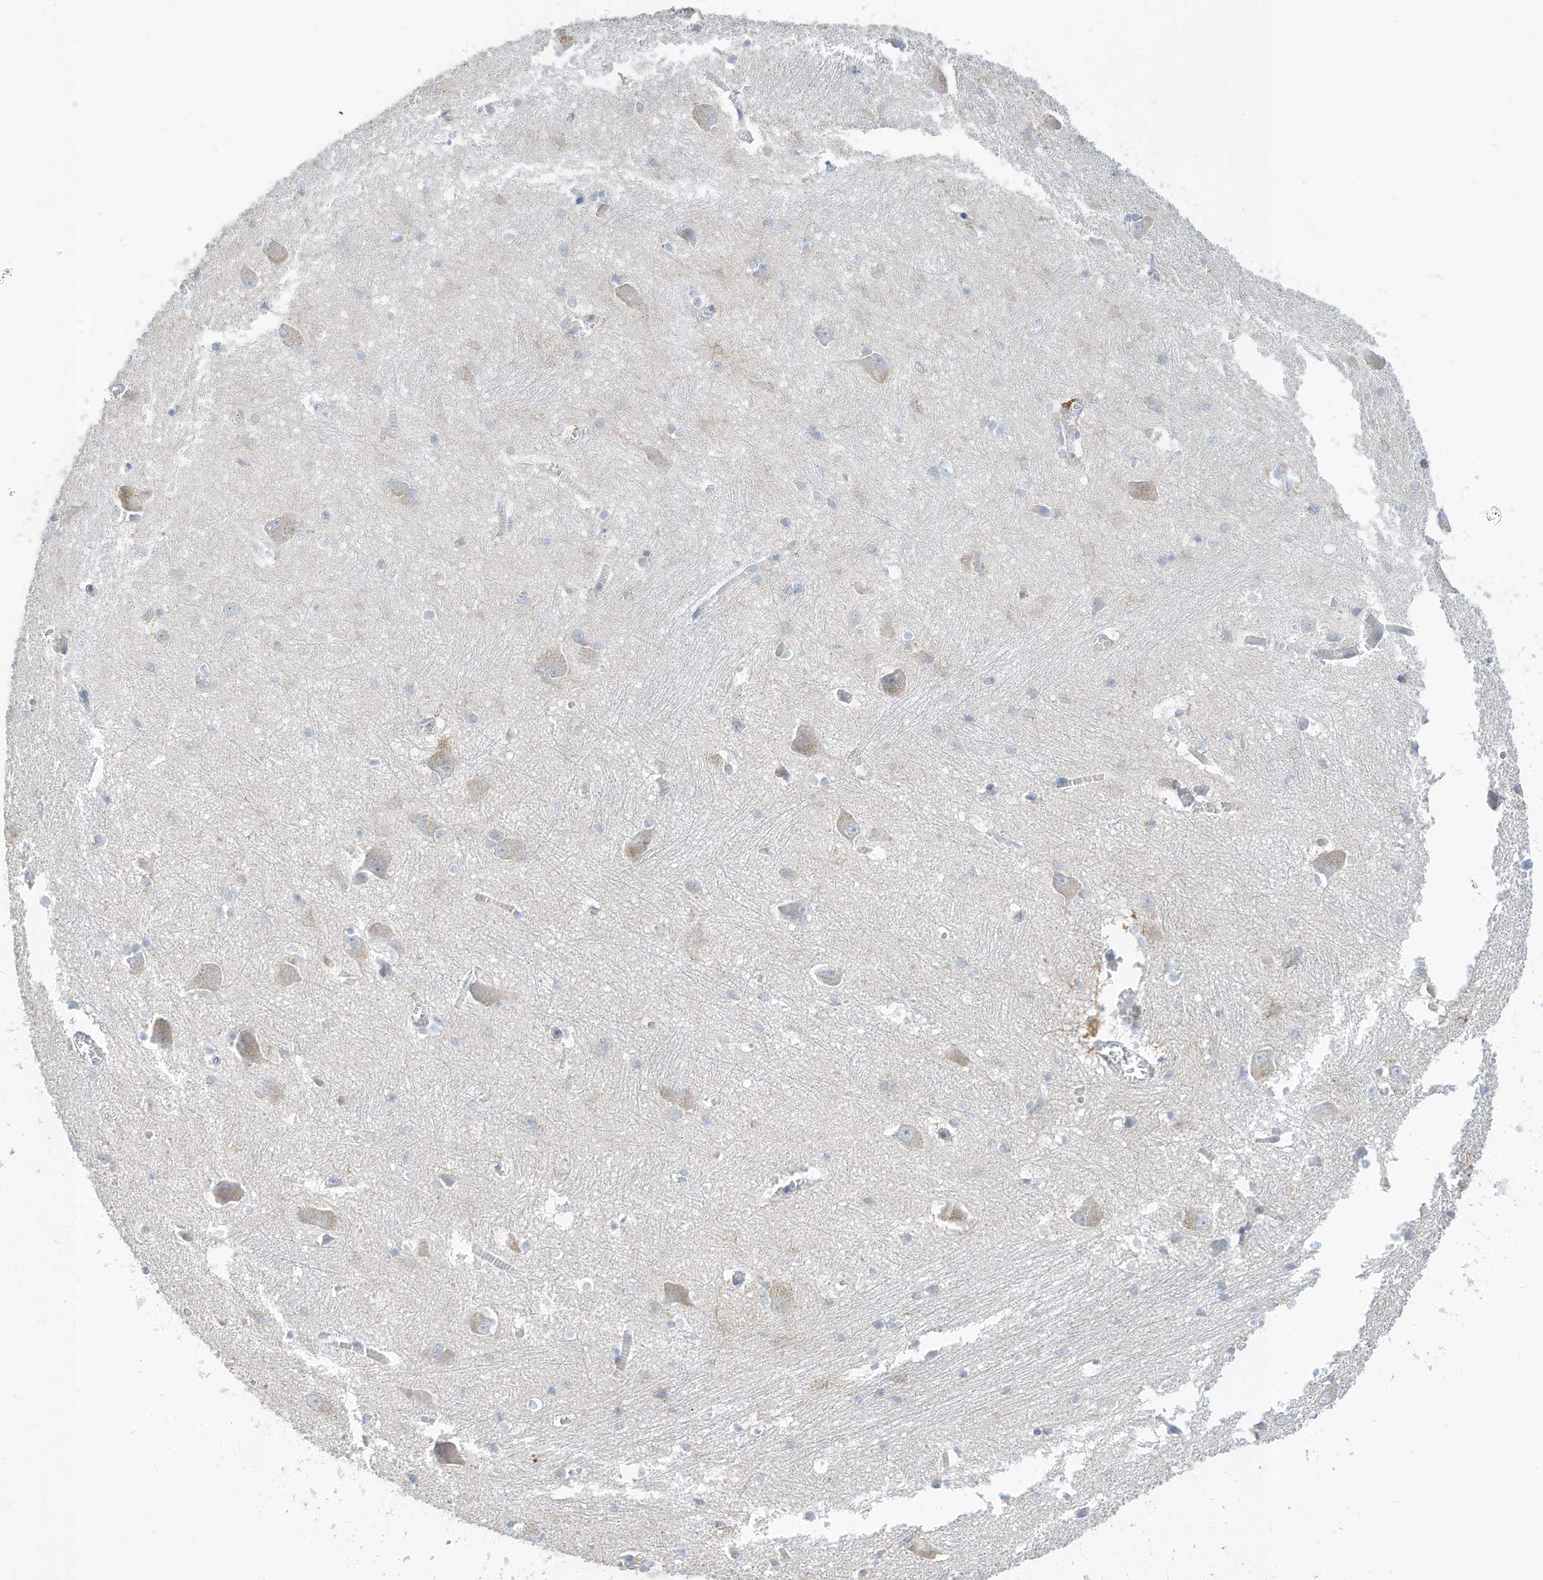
{"staining": {"intensity": "negative", "quantity": "none", "location": "none"}, "tissue": "caudate", "cell_type": "Glial cells", "image_type": "normal", "snomed": [{"axis": "morphology", "description": "Normal tissue, NOS"}, {"axis": "topography", "description": "Lateral ventricle wall"}], "caption": "This histopathology image is of normal caudate stained with immunohistochemistry to label a protein in brown with the nuclei are counter-stained blue. There is no staining in glial cells.", "gene": "RASA2", "patient": {"sex": "male", "age": 37}}